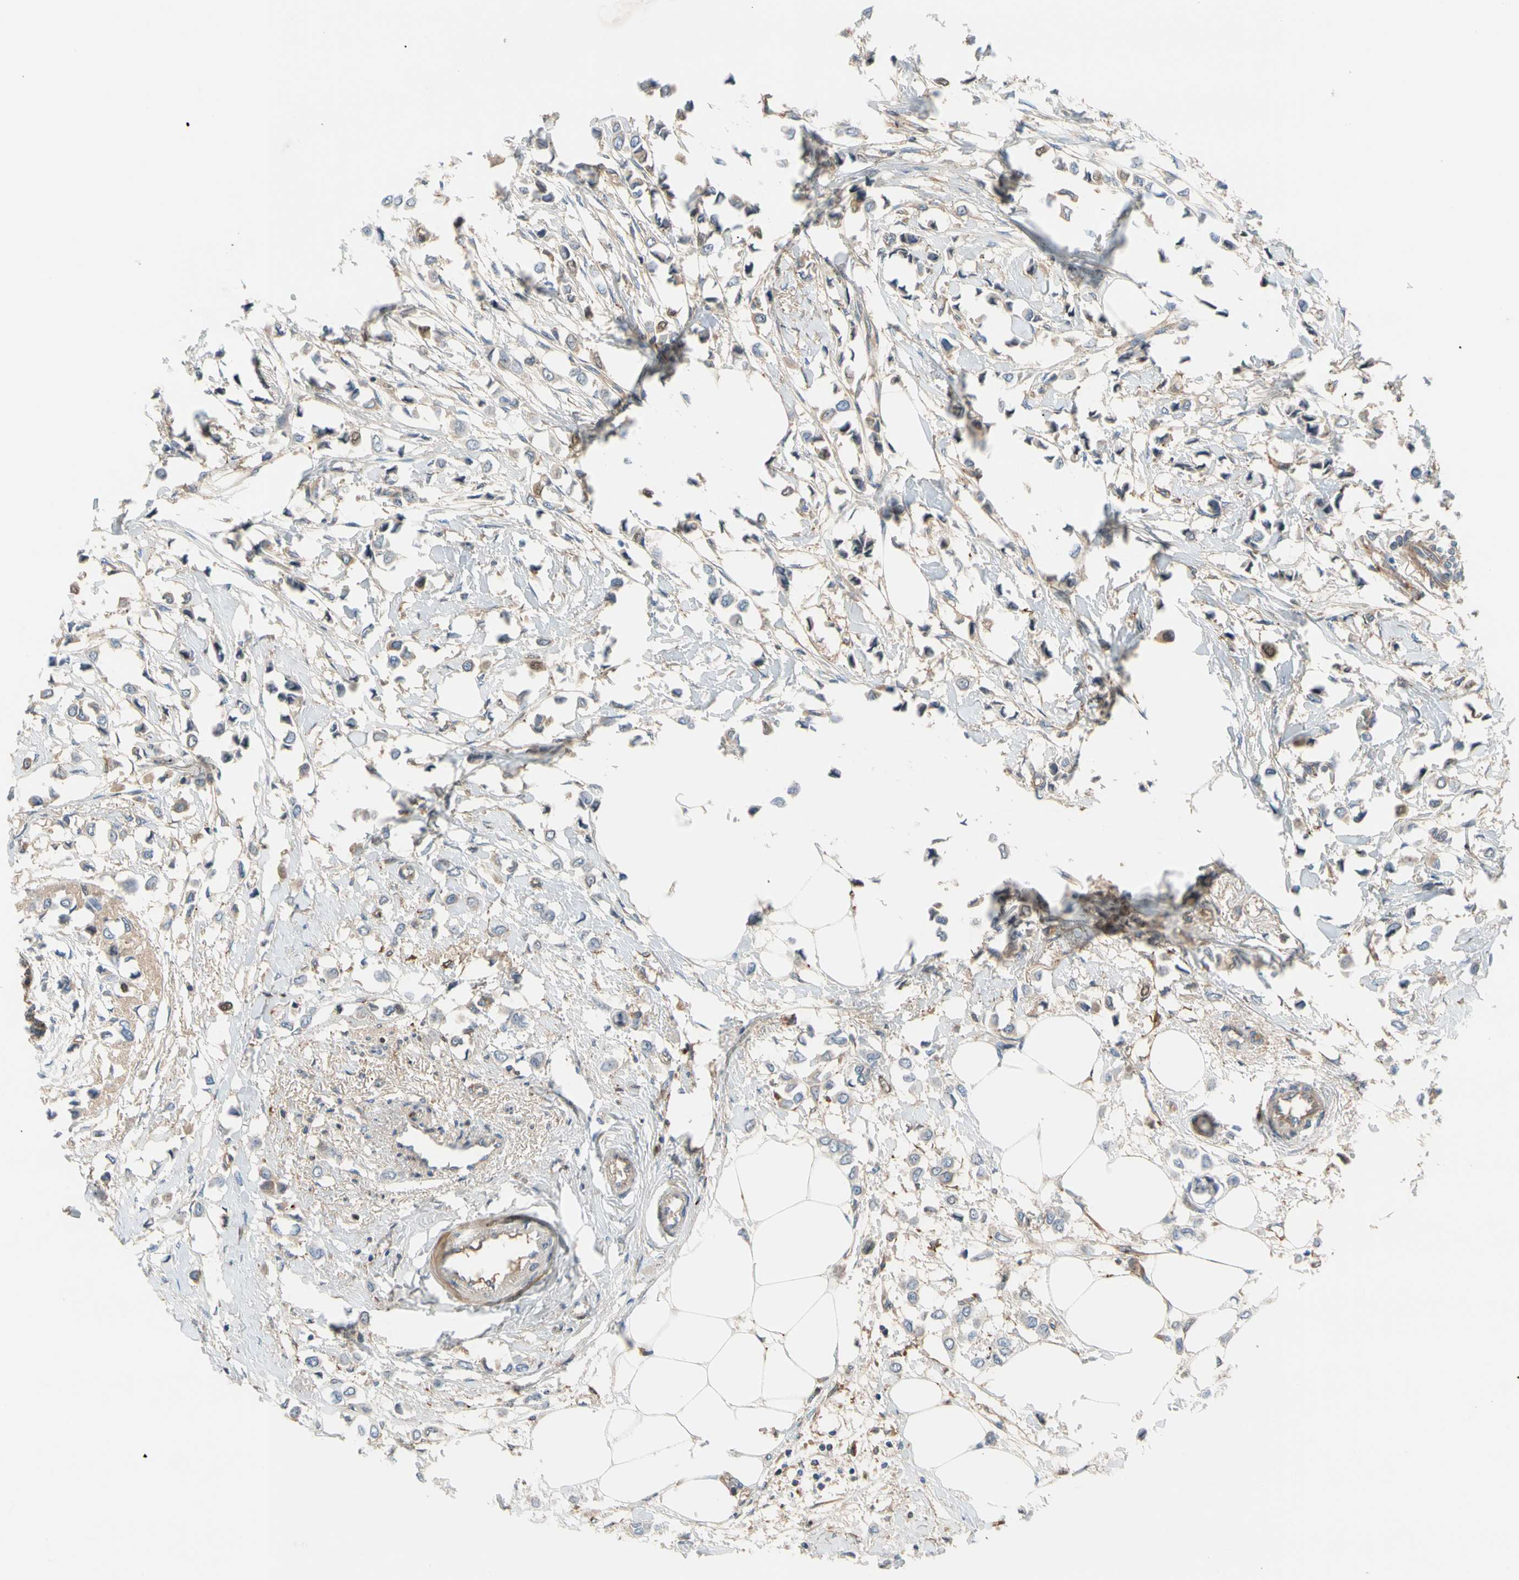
{"staining": {"intensity": "weak", "quantity": "25%-75%", "location": "cytoplasmic/membranous"}, "tissue": "breast cancer", "cell_type": "Tumor cells", "image_type": "cancer", "snomed": [{"axis": "morphology", "description": "Lobular carcinoma"}, {"axis": "topography", "description": "Breast"}], "caption": "Breast cancer was stained to show a protein in brown. There is low levels of weak cytoplasmic/membranous staining in approximately 25%-75% of tumor cells. The protein is stained brown, and the nuclei are stained in blue (DAB (3,3'-diaminobenzidine) IHC with brightfield microscopy, high magnification).", "gene": "ENTREP3", "patient": {"sex": "female", "age": 51}}